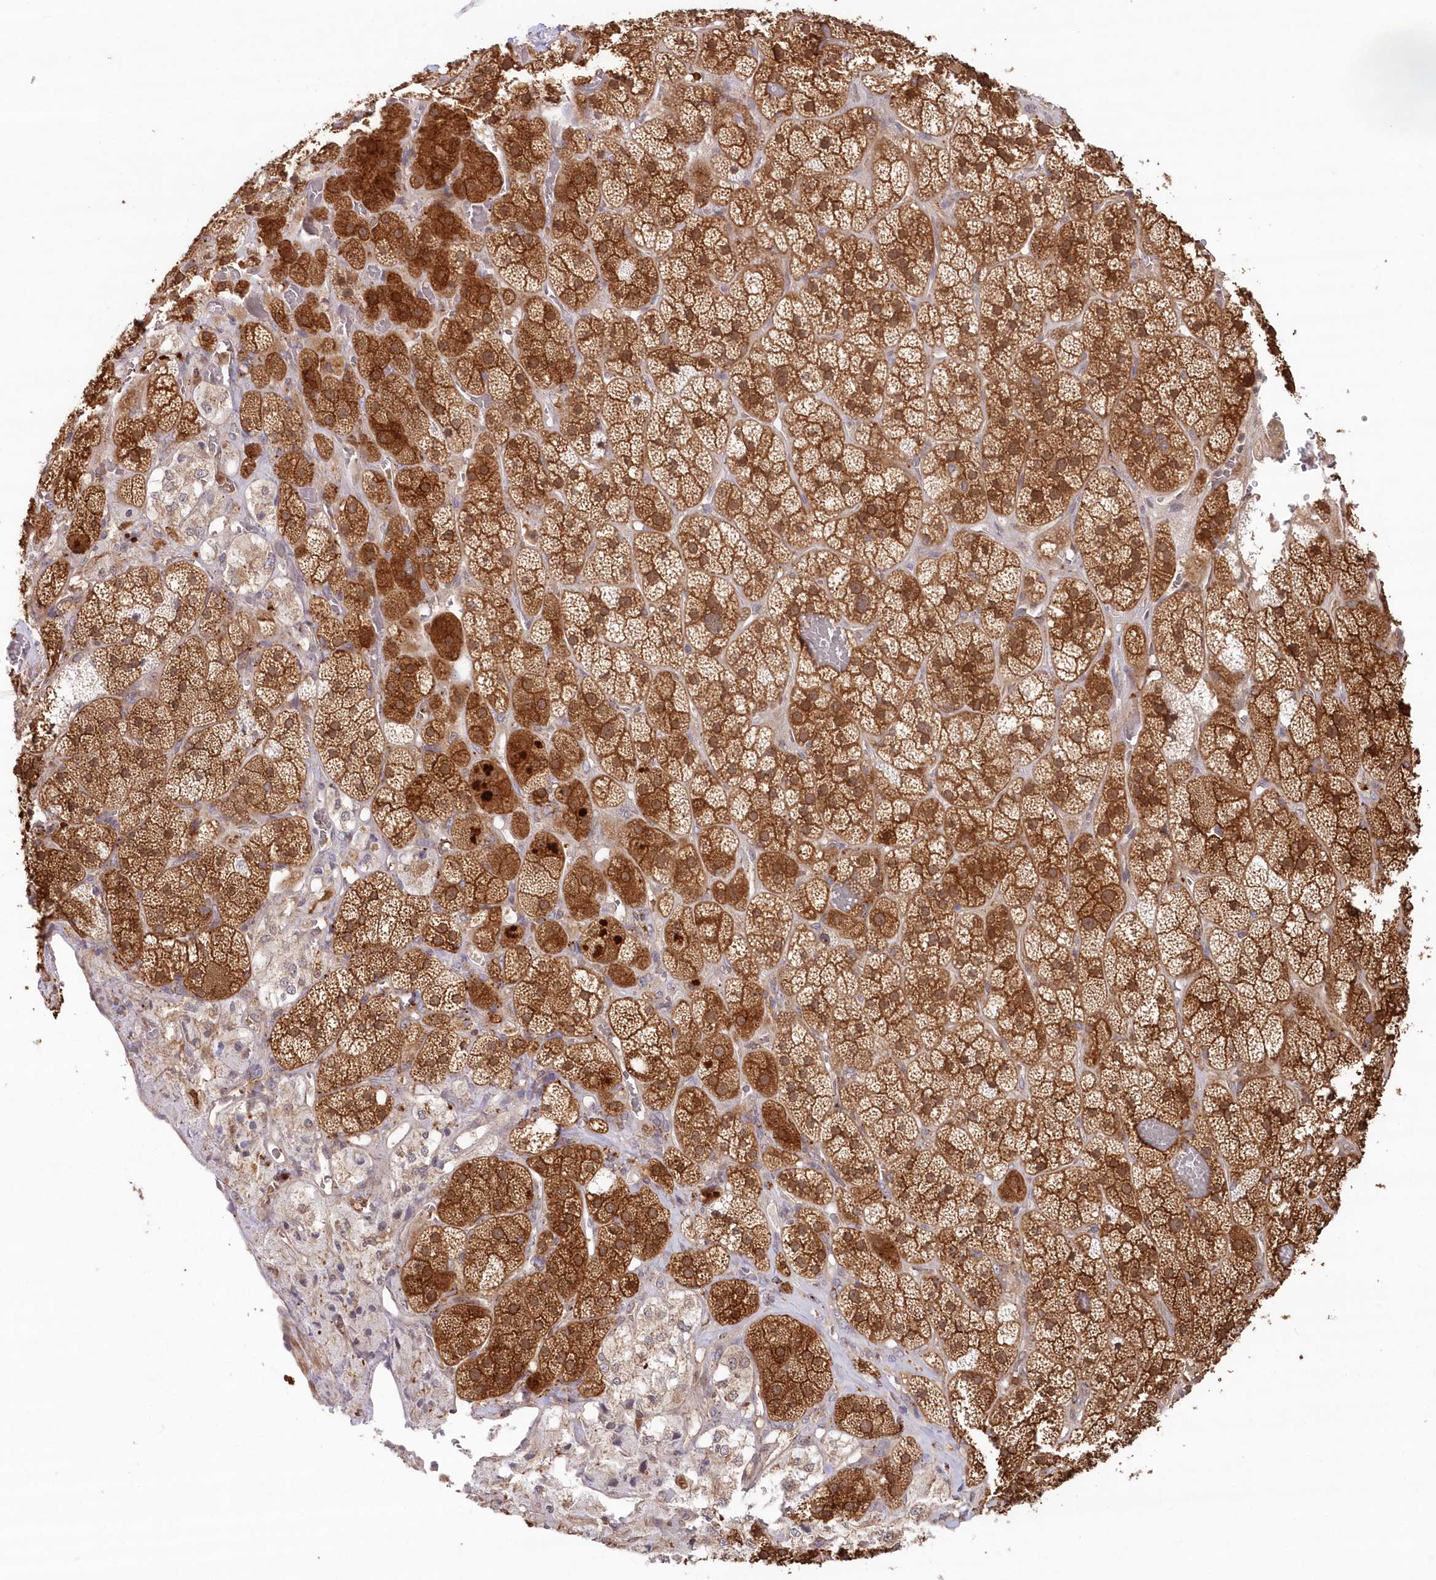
{"staining": {"intensity": "strong", "quantity": ">75%", "location": "cytoplasmic/membranous"}, "tissue": "adrenal gland", "cell_type": "Glandular cells", "image_type": "normal", "snomed": [{"axis": "morphology", "description": "Normal tissue, NOS"}, {"axis": "topography", "description": "Adrenal gland"}], "caption": "A brown stain labels strong cytoplasmic/membranous expression of a protein in glandular cells of unremarkable adrenal gland.", "gene": "GBE1", "patient": {"sex": "male", "age": 57}}